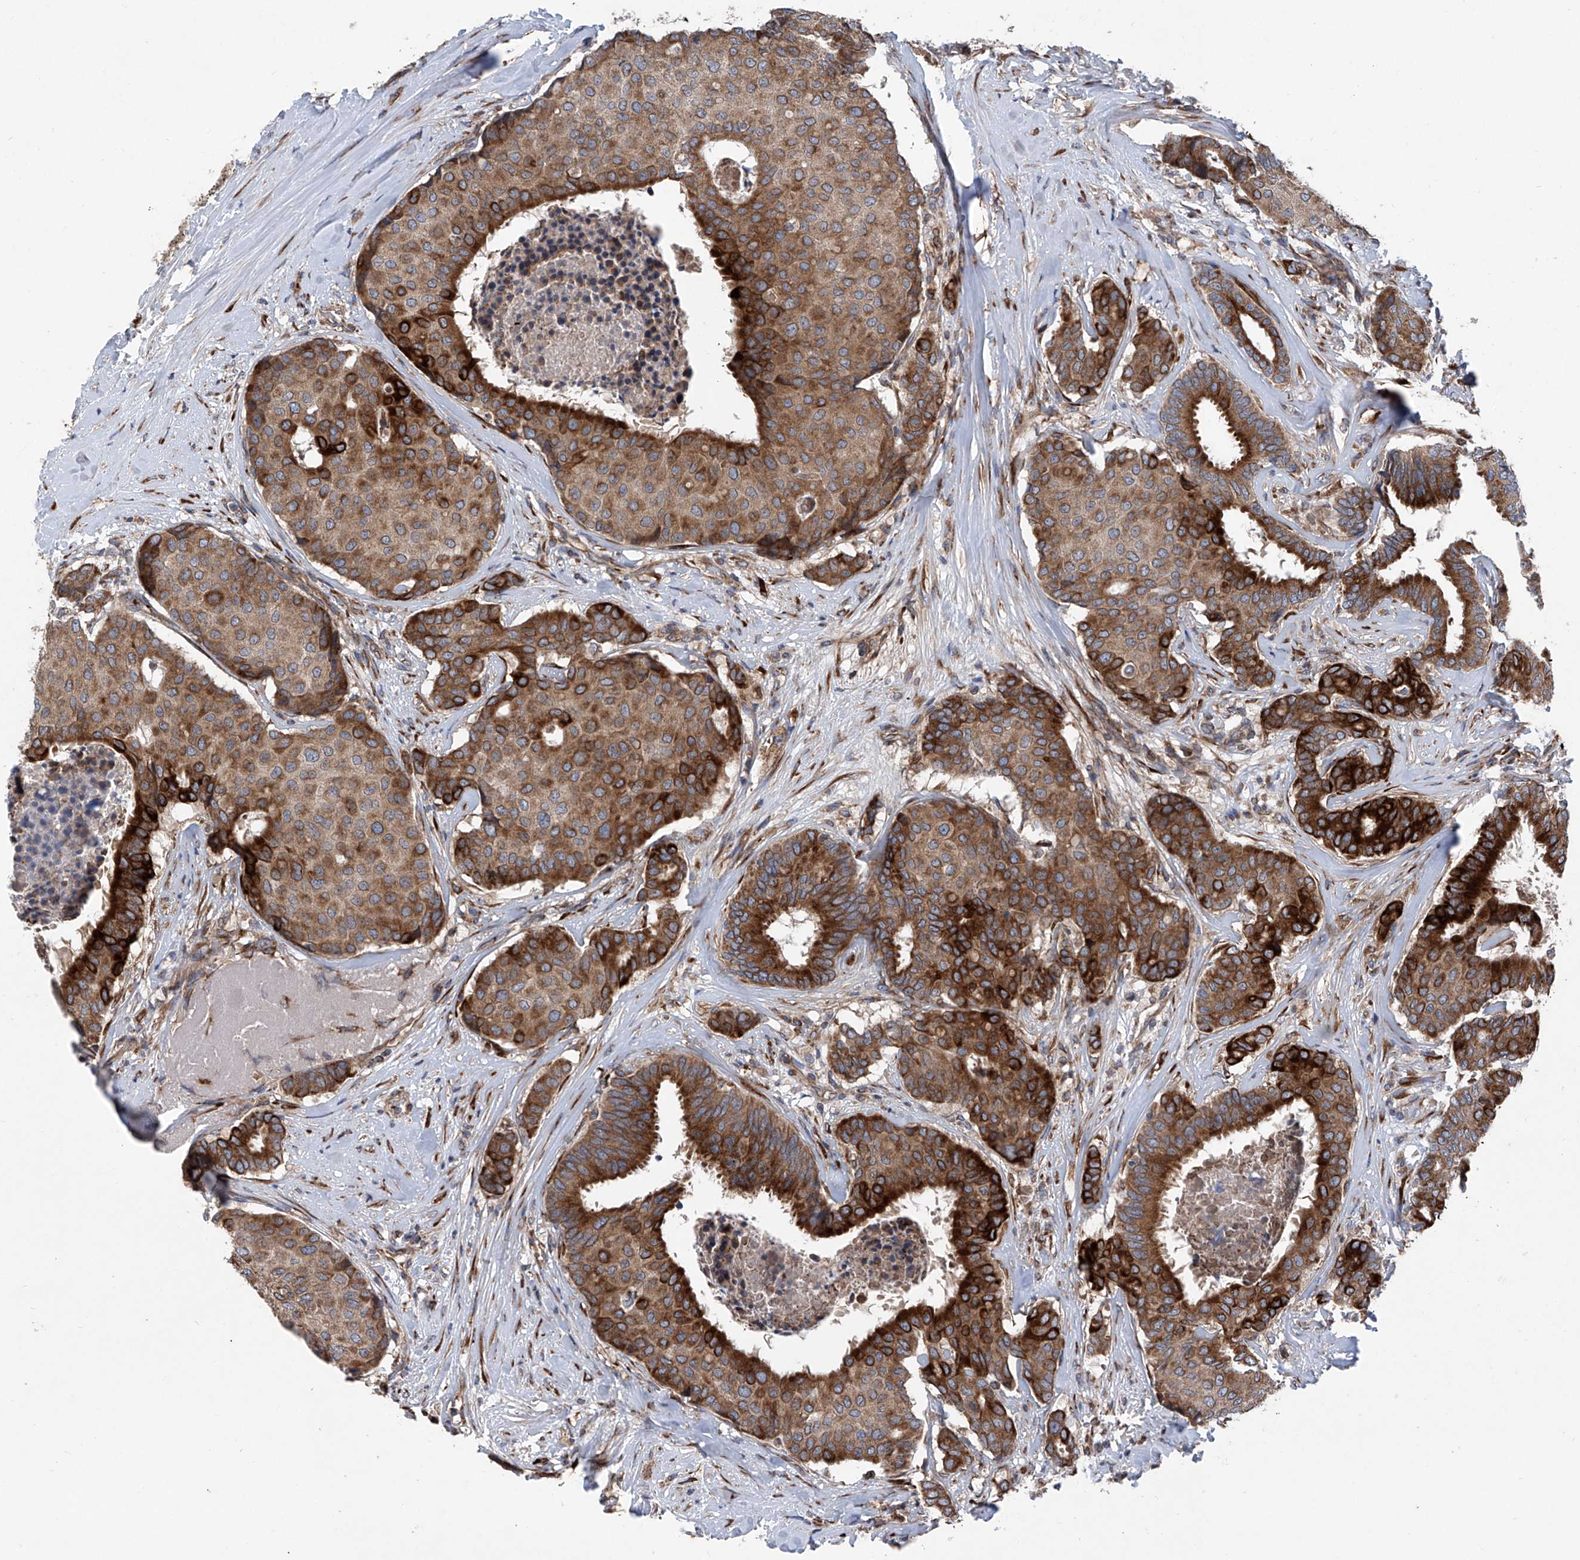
{"staining": {"intensity": "strong", "quantity": ">75%", "location": "cytoplasmic/membranous"}, "tissue": "breast cancer", "cell_type": "Tumor cells", "image_type": "cancer", "snomed": [{"axis": "morphology", "description": "Duct carcinoma"}, {"axis": "topography", "description": "Breast"}], "caption": "Immunohistochemistry (IHC) of human breast intraductal carcinoma reveals high levels of strong cytoplasmic/membranous staining in approximately >75% of tumor cells.", "gene": "ASCC3", "patient": {"sex": "female", "age": 75}}